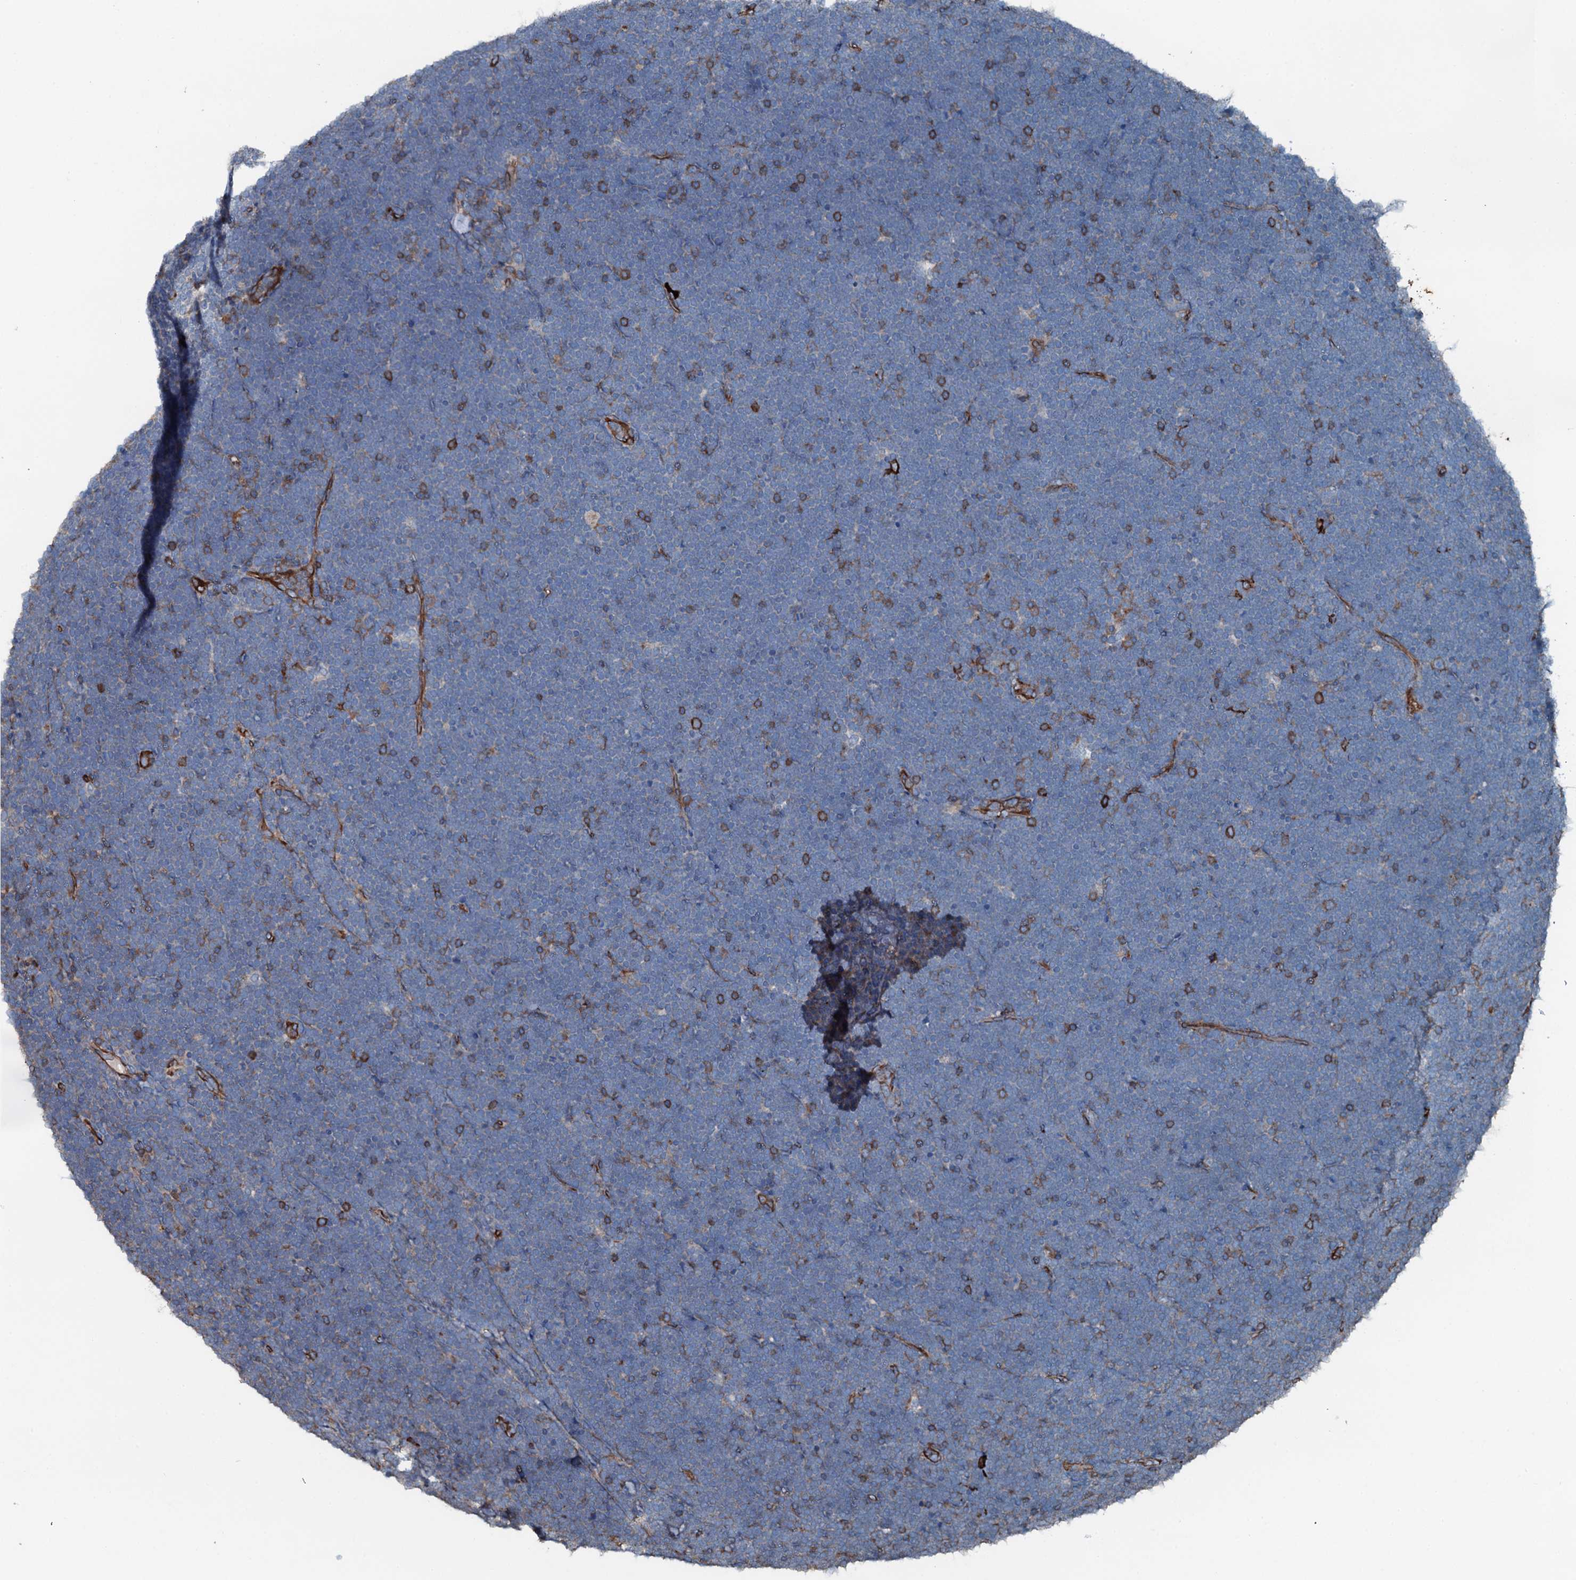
{"staining": {"intensity": "moderate", "quantity": "<25%", "location": "cytoplasmic/membranous"}, "tissue": "lymphoma", "cell_type": "Tumor cells", "image_type": "cancer", "snomed": [{"axis": "morphology", "description": "Malignant lymphoma, non-Hodgkin's type, High grade"}, {"axis": "topography", "description": "Lymph node"}], "caption": "Human lymphoma stained with a brown dye shows moderate cytoplasmic/membranous positive expression in approximately <25% of tumor cells.", "gene": "SLC25A38", "patient": {"sex": "male", "age": 13}}